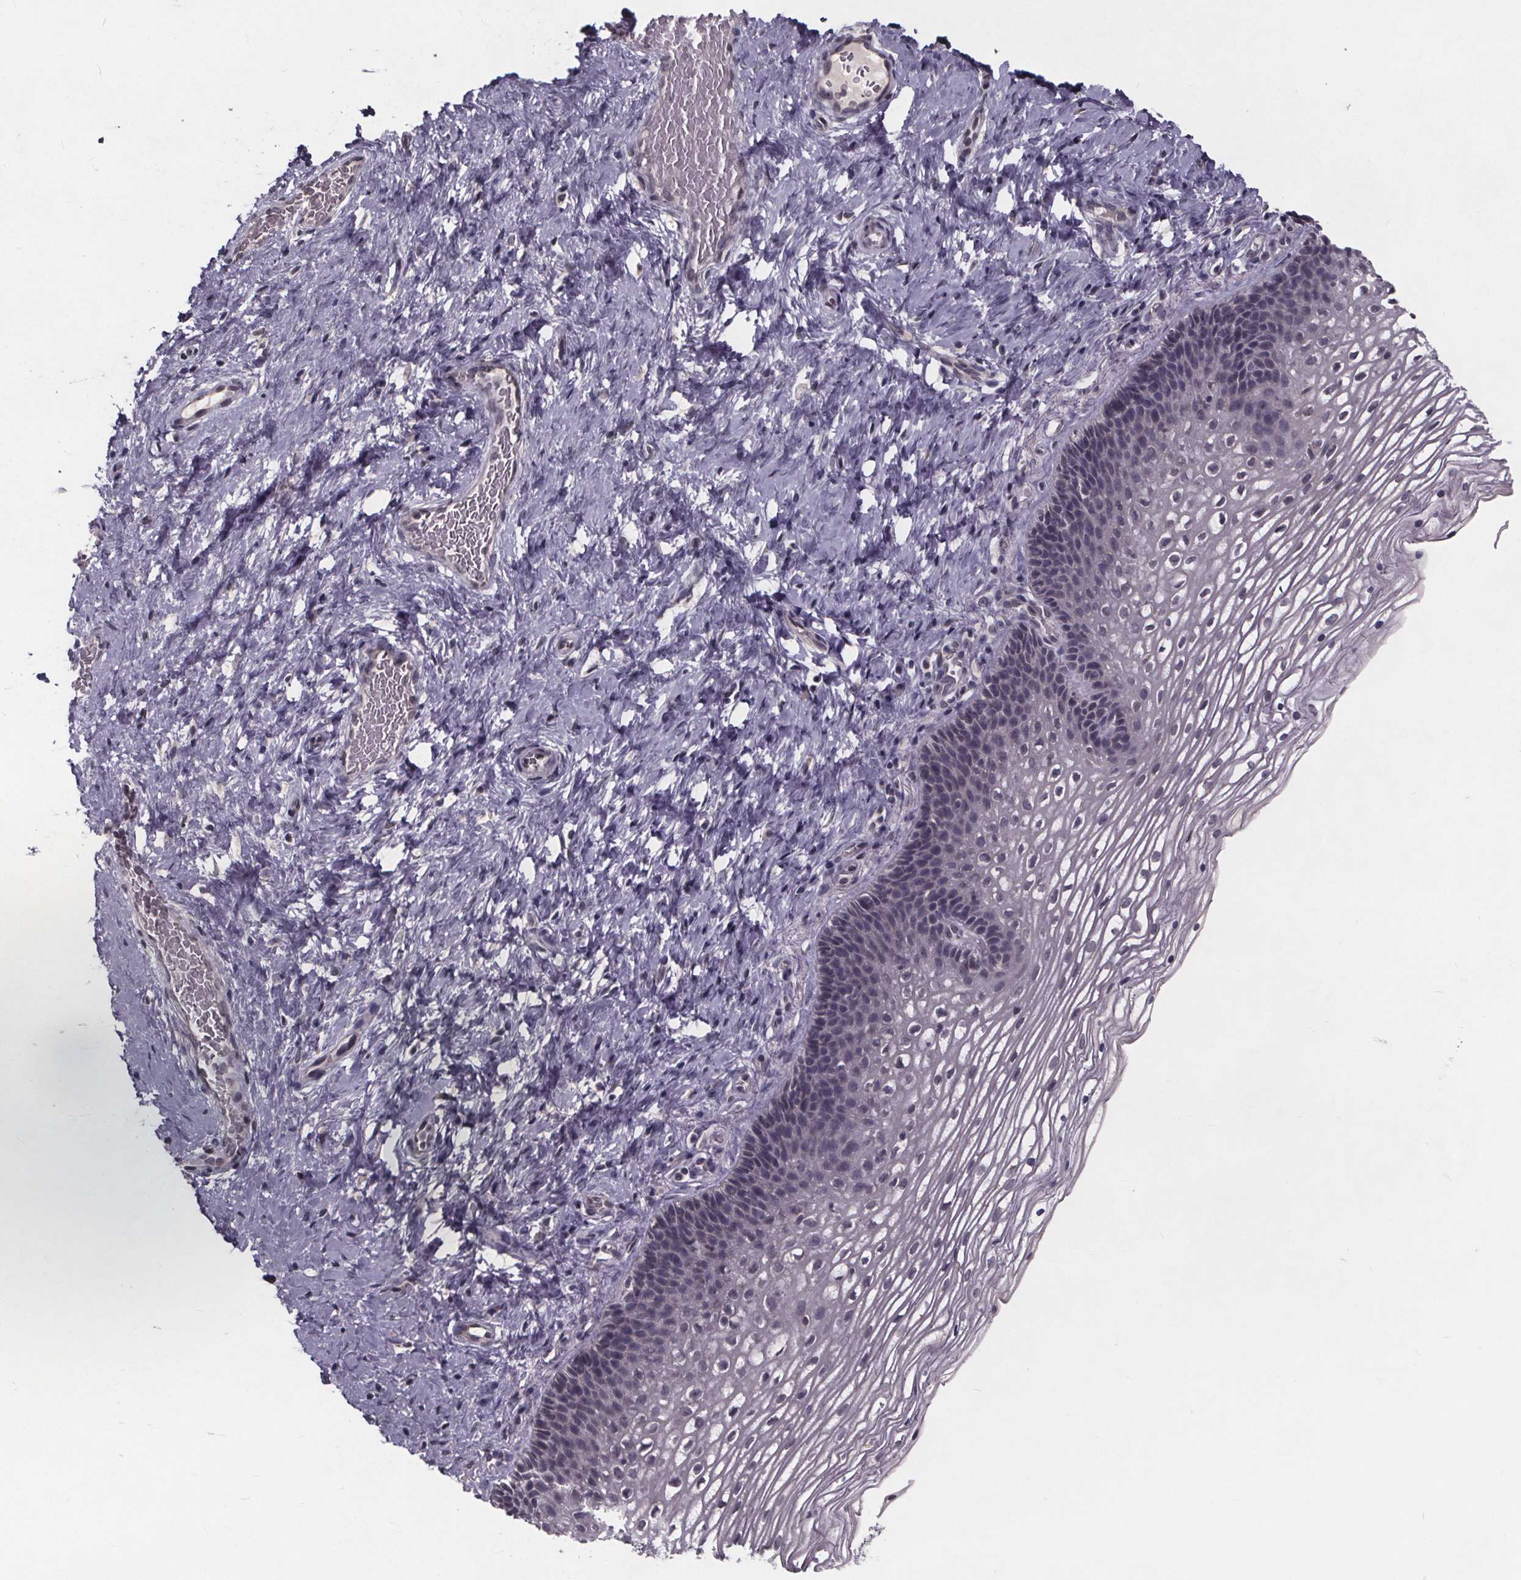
{"staining": {"intensity": "negative", "quantity": "none", "location": "none"}, "tissue": "cervix", "cell_type": "Glandular cells", "image_type": "normal", "snomed": [{"axis": "morphology", "description": "Normal tissue, NOS"}, {"axis": "topography", "description": "Cervix"}], "caption": "This is a photomicrograph of immunohistochemistry (IHC) staining of unremarkable cervix, which shows no expression in glandular cells.", "gene": "FAM181B", "patient": {"sex": "female", "age": 34}}